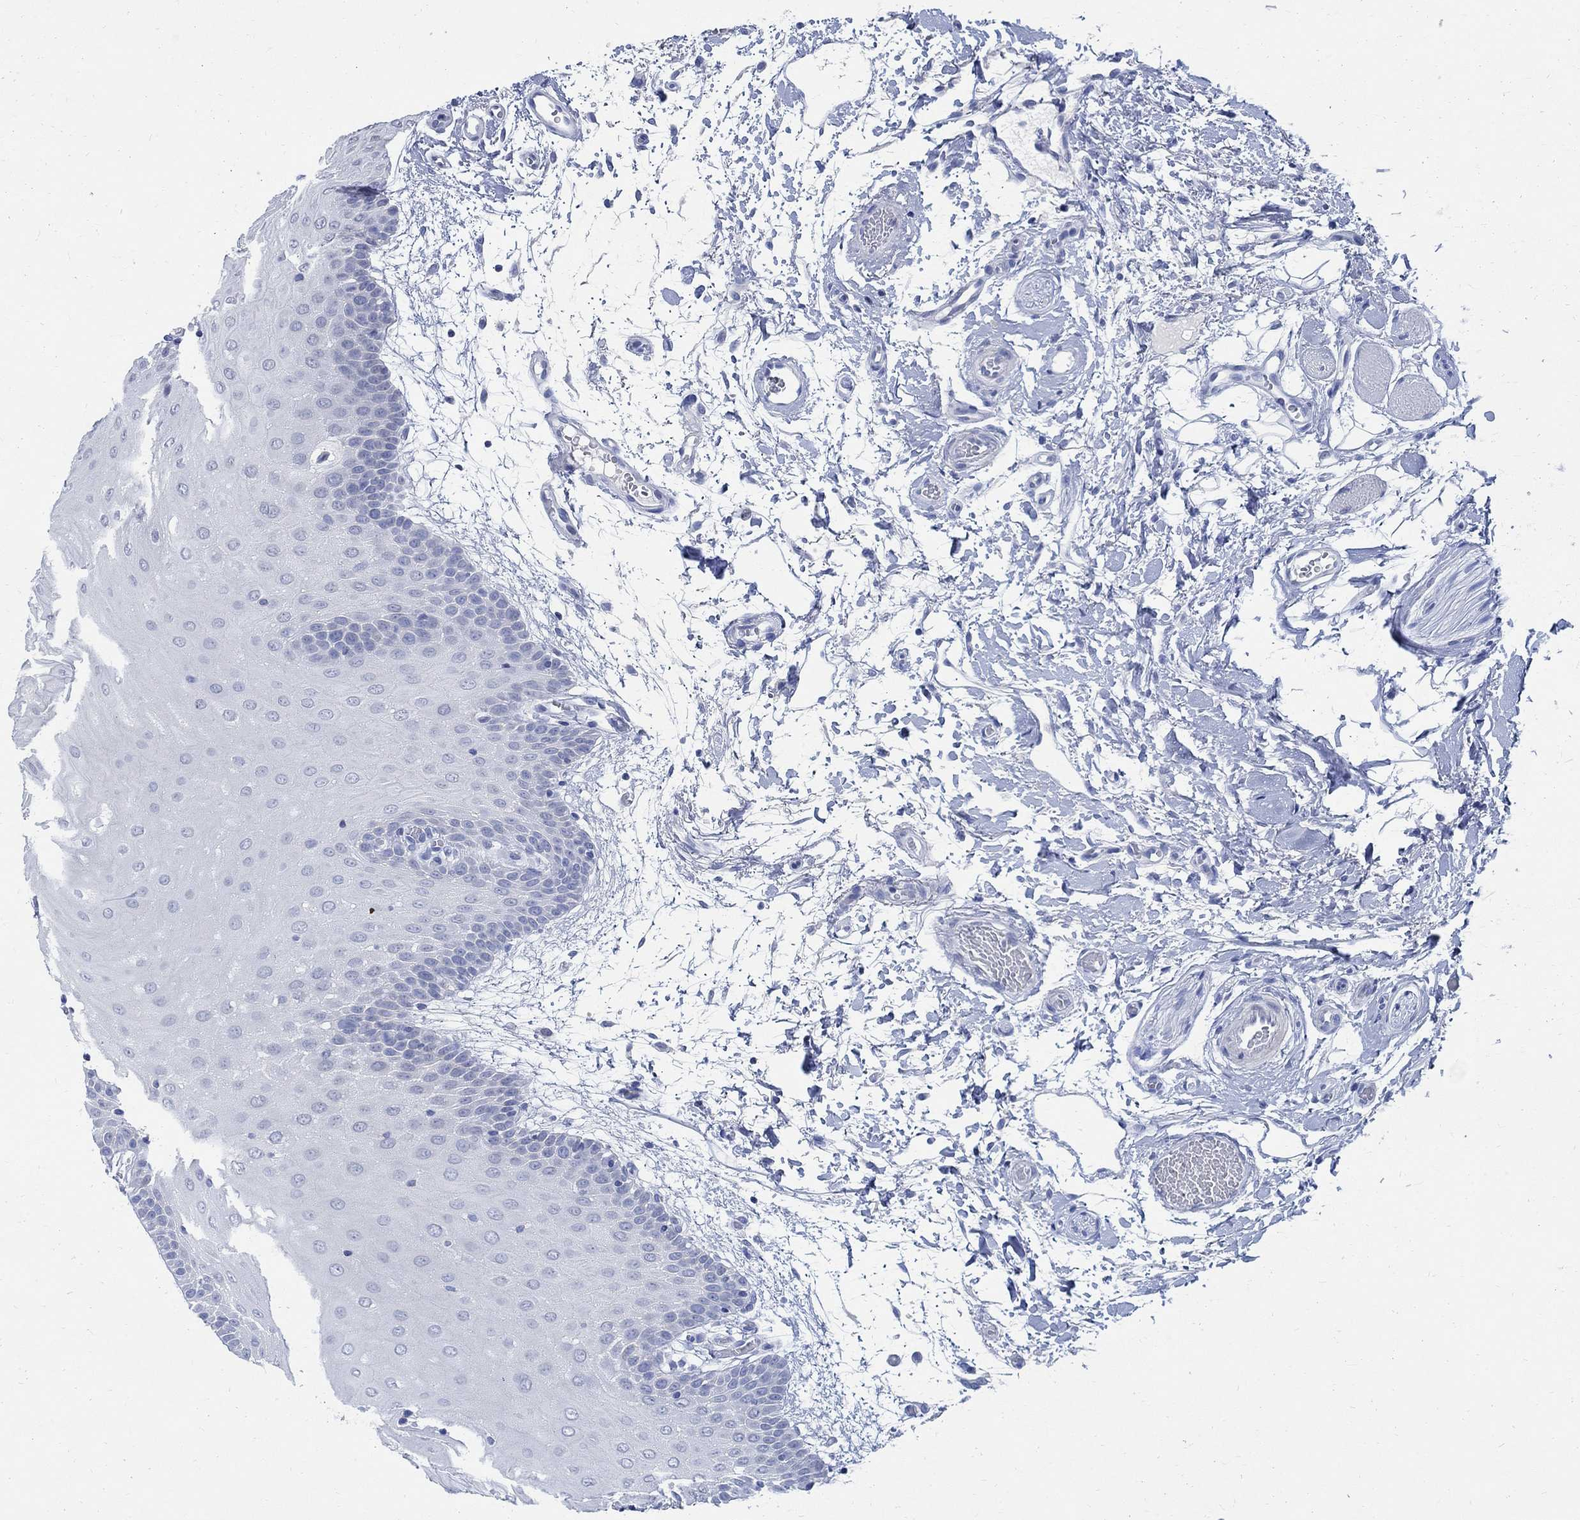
{"staining": {"intensity": "negative", "quantity": "none", "location": "none"}, "tissue": "oral mucosa", "cell_type": "Squamous epithelial cells", "image_type": "normal", "snomed": [{"axis": "morphology", "description": "Normal tissue, NOS"}, {"axis": "morphology", "description": "Squamous cell carcinoma, NOS"}, {"axis": "topography", "description": "Oral tissue"}, {"axis": "topography", "description": "Head-Neck"}], "caption": "The micrograph exhibits no significant staining in squamous epithelial cells of oral mucosa.", "gene": "CAMK2N1", "patient": {"sex": "female", "age": 75}}